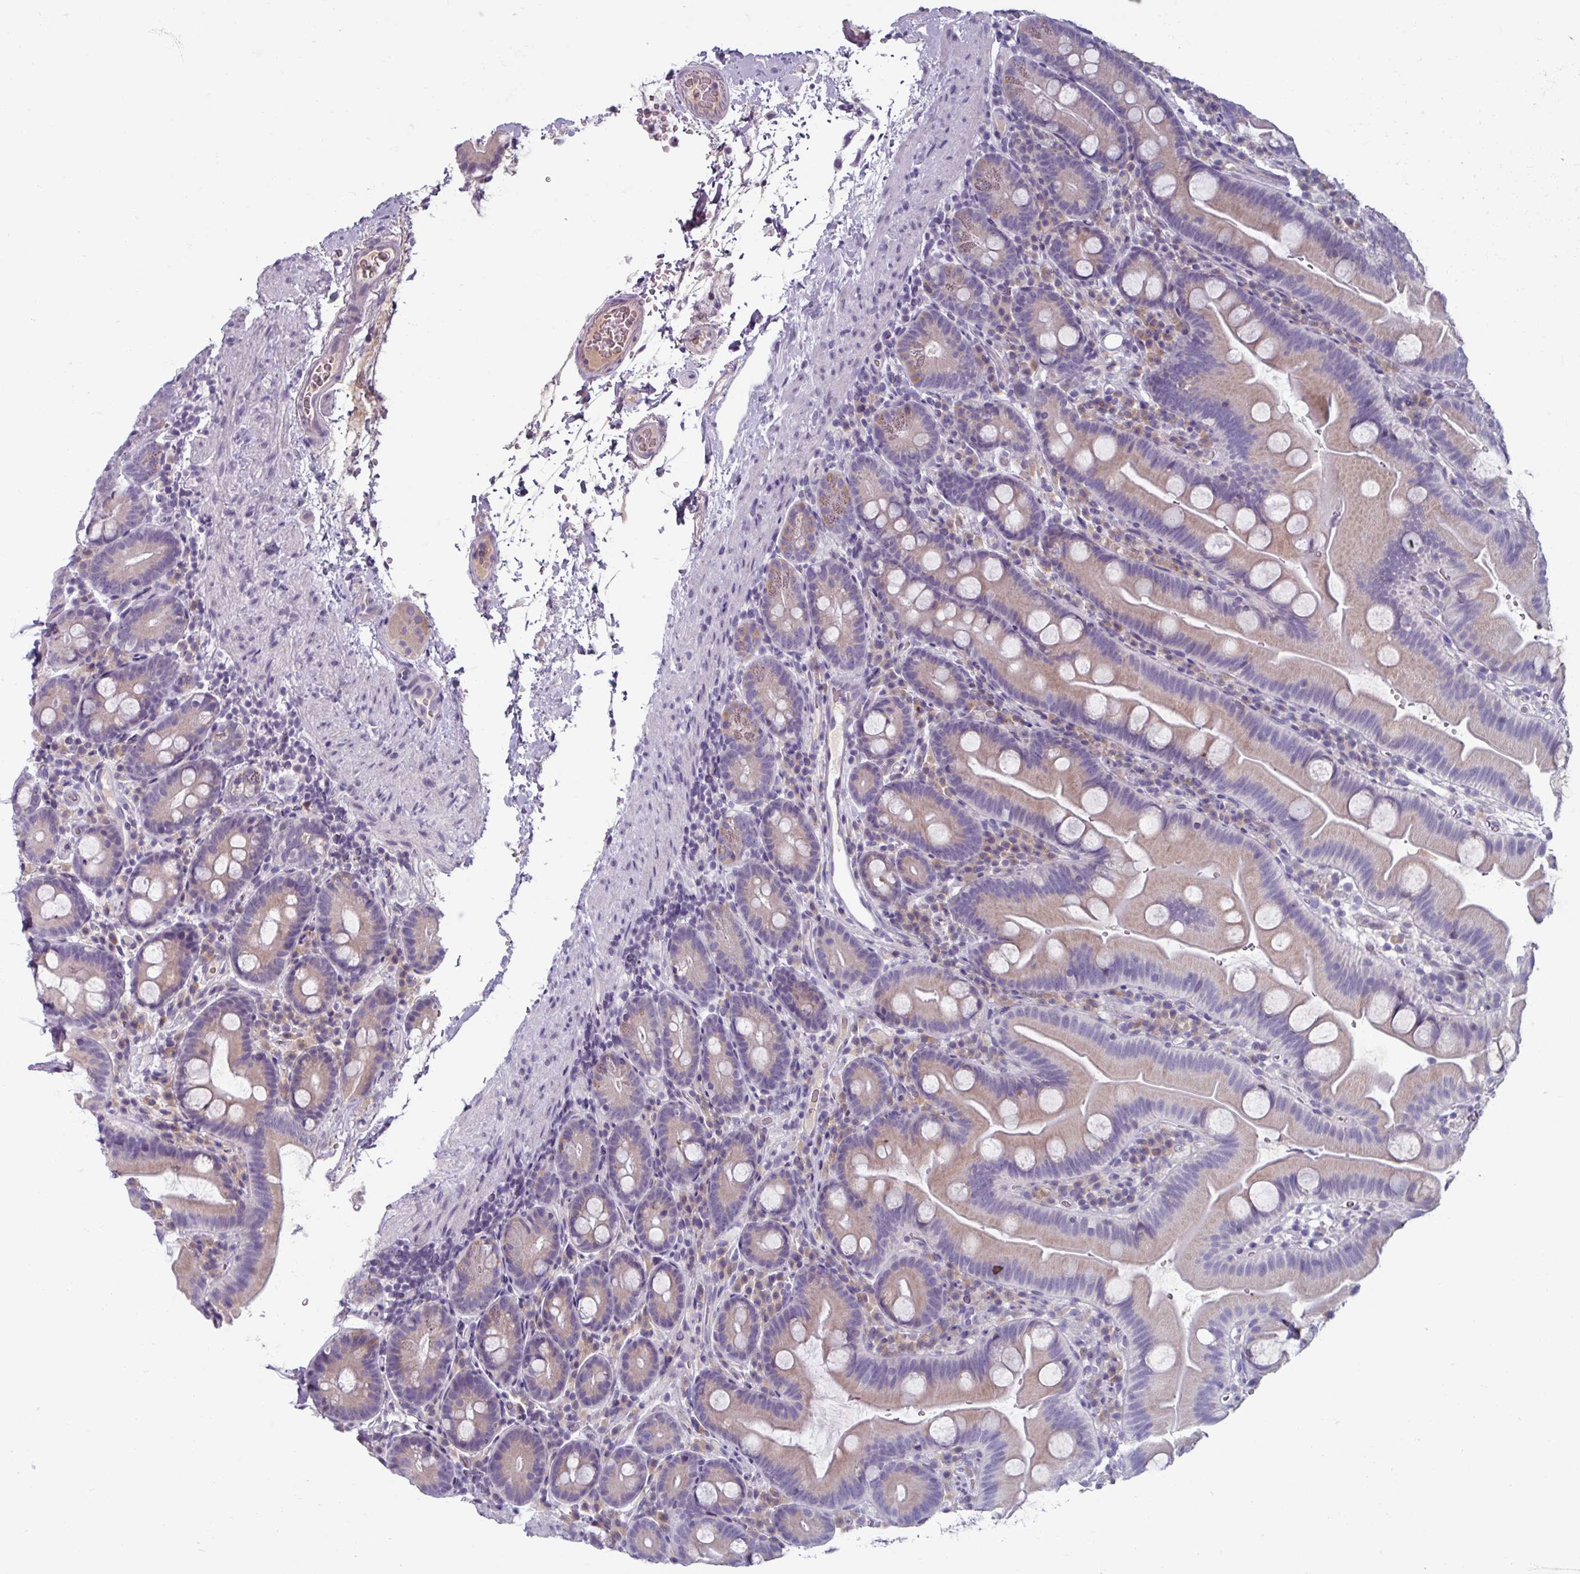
{"staining": {"intensity": "weak", "quantity": "<25%", "location": "cytoplasmic/membranous"}, "tissue": "small intestine", "cell_type": "Glandular cells", "image_type": "normal", "snomed": [{"axis": "morphology", "description": "Normal tissue, NOS"}, {"axis": "topography", "description": "Small intestine"}], "caption": "The micrograph reveals no significant positivity in glandular cells of small intestine.", "gene": "SMIM11", "patient": {"sex": "female", "age": 68}}